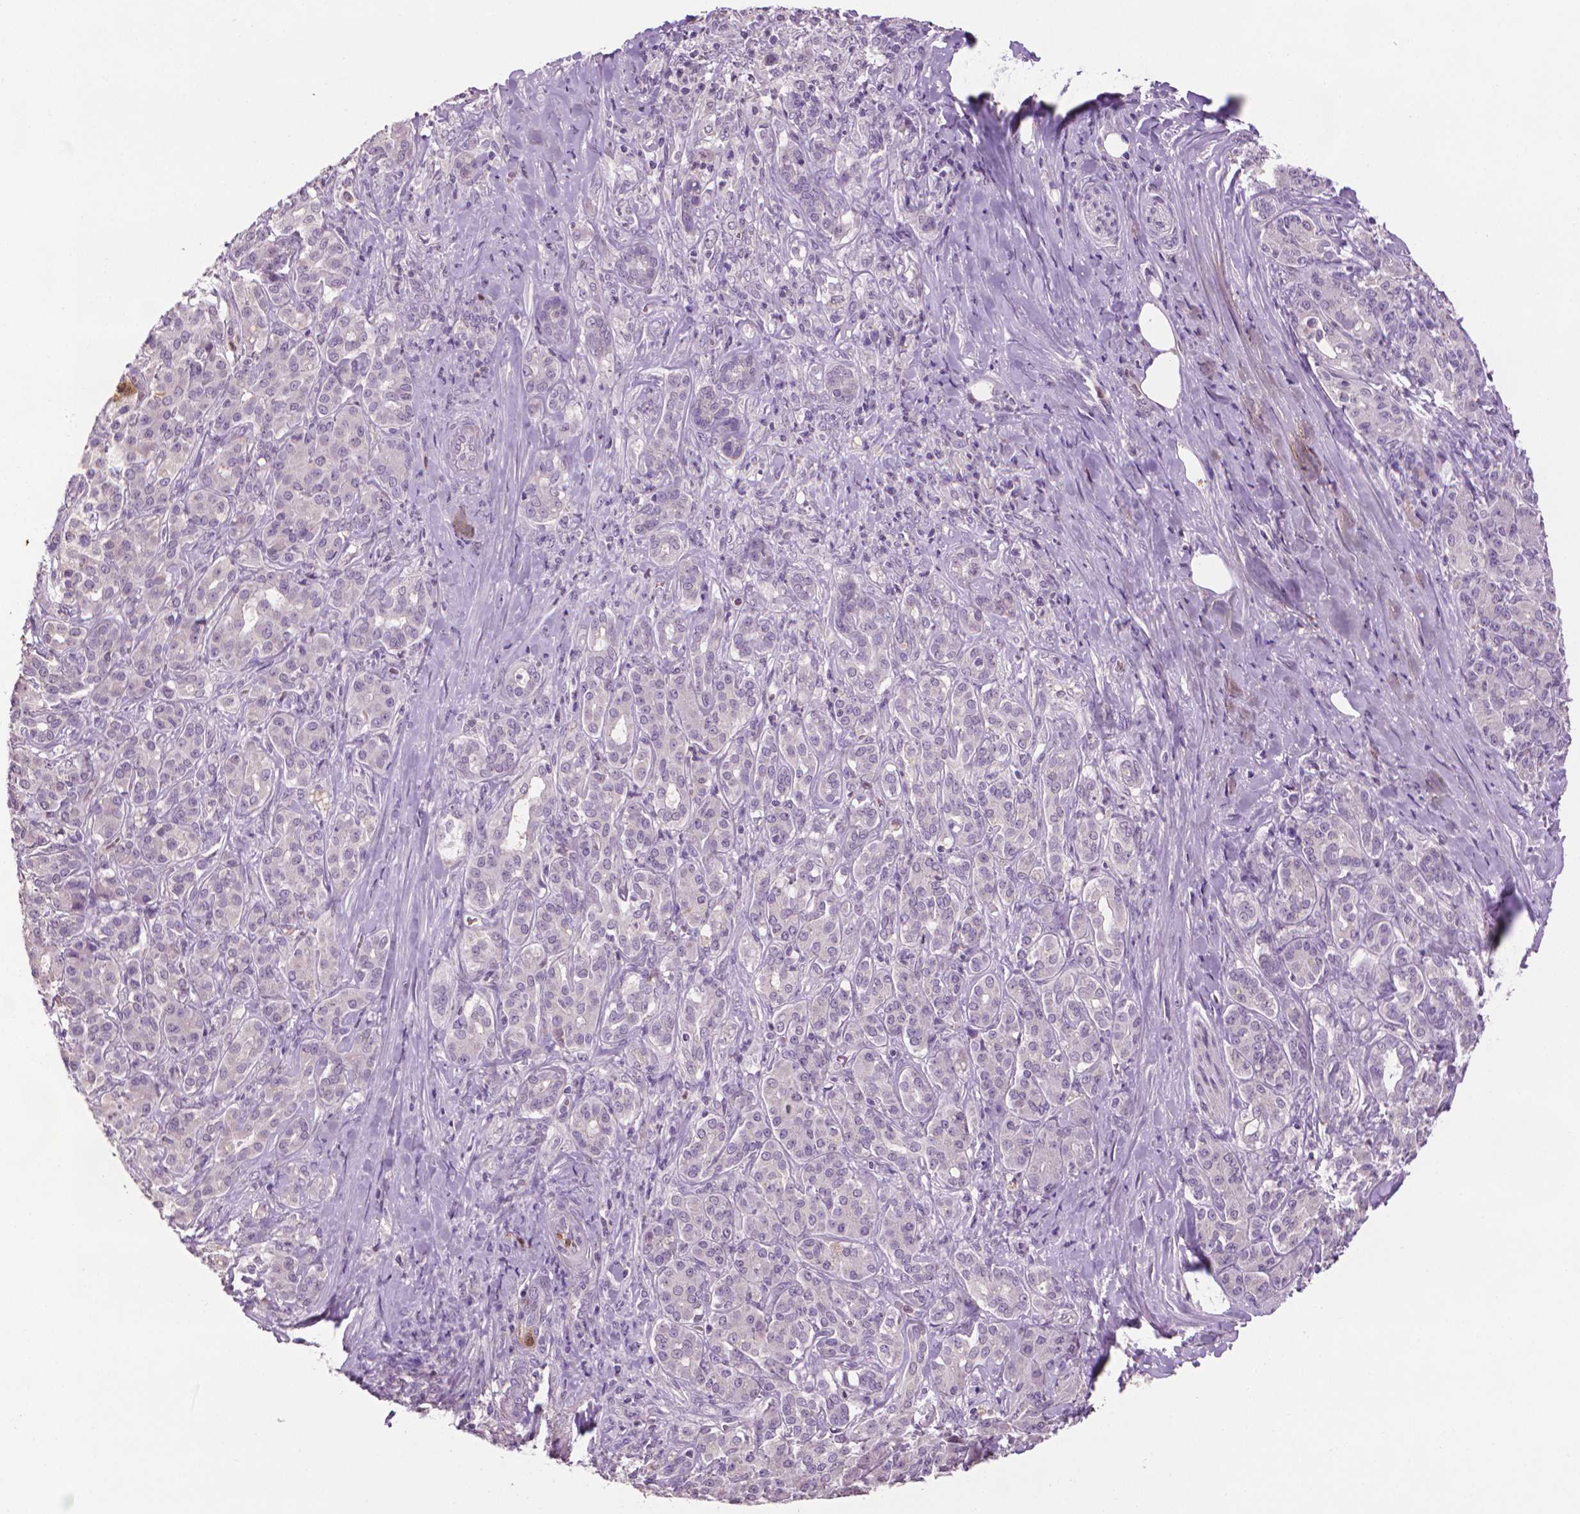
{"staining": {"intensity": "negative", "quantity": "none", "location": "none"}, "tissue": "pancreatic cancer", "cell_type": "Tumor cells", "image_type": "cancer", "snomed": [{"axis": "morphology", "description": "Normal tissue, NOS"}, {"axis": "morphology", "description": "Inflammation, NOS"}, {"axis": "morphology", "description": "Adenocarcinoma, NOS"}, {"axis": "topography", "description": "Pancreas"}], "caption": "An image of pancreatic cancer stained for a protein shows no brown staining in tumor cells.", "gene": "CDKN2D", "patient": {"sex": "male", "age": 57}}